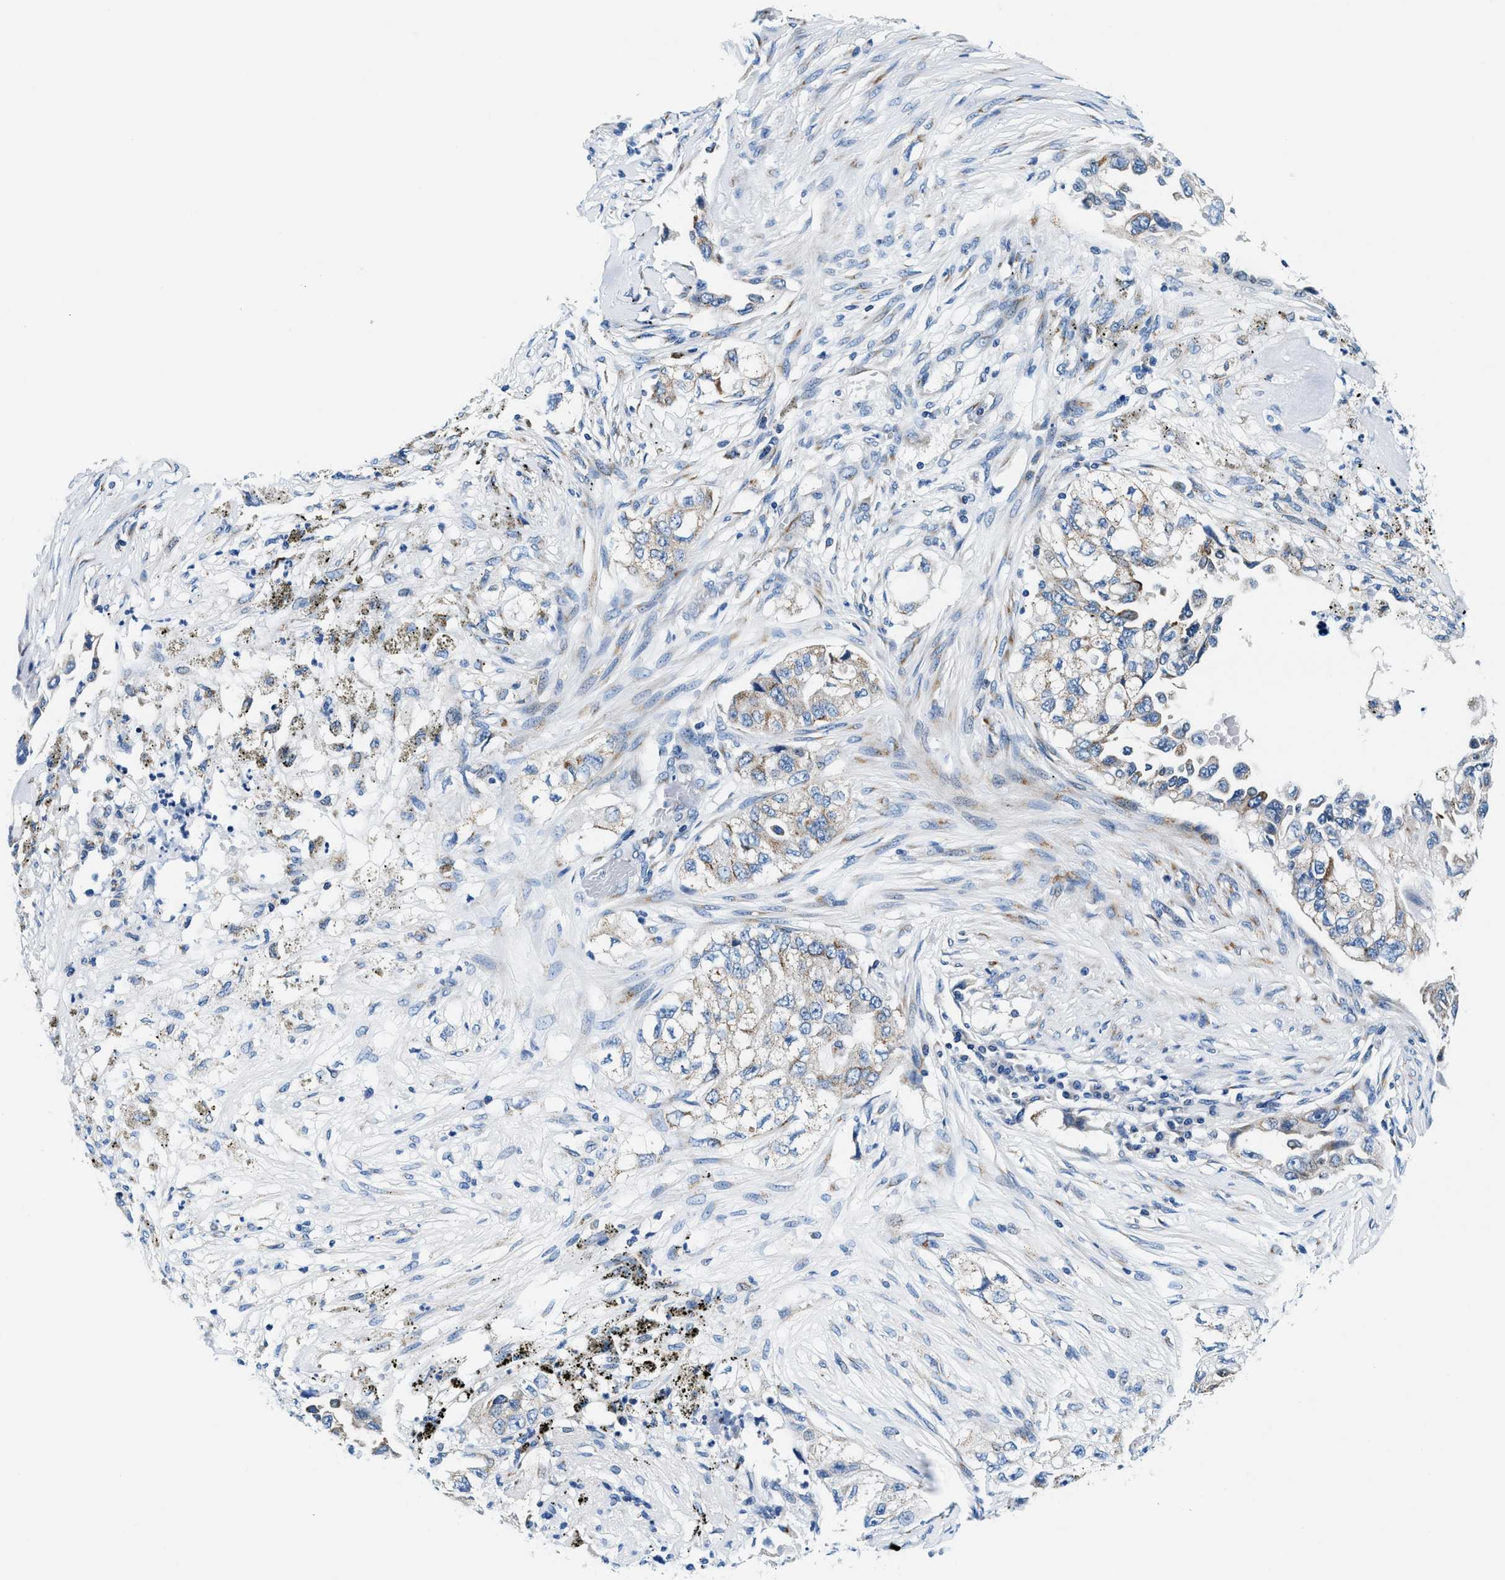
{"staining": {"intensity": "weak", "quantity": "<25%", "location": "cytoplasmic/membranous"}, "tissue": "lung cancer", "cell_type": "Tumor cells", "image_type": "cancer", "snomed": [{"axis": "morphology", "description": "Adenocarcinoma, NOS"}, {"axis": "topography", "description": "Lung"}], "caption": "The immunohistochemistry (IHC) image has no significant staining in tumor cells of lung cancer tissue.", "gene": "VPS53", "patient": {"sex": "female", "age": 51}}